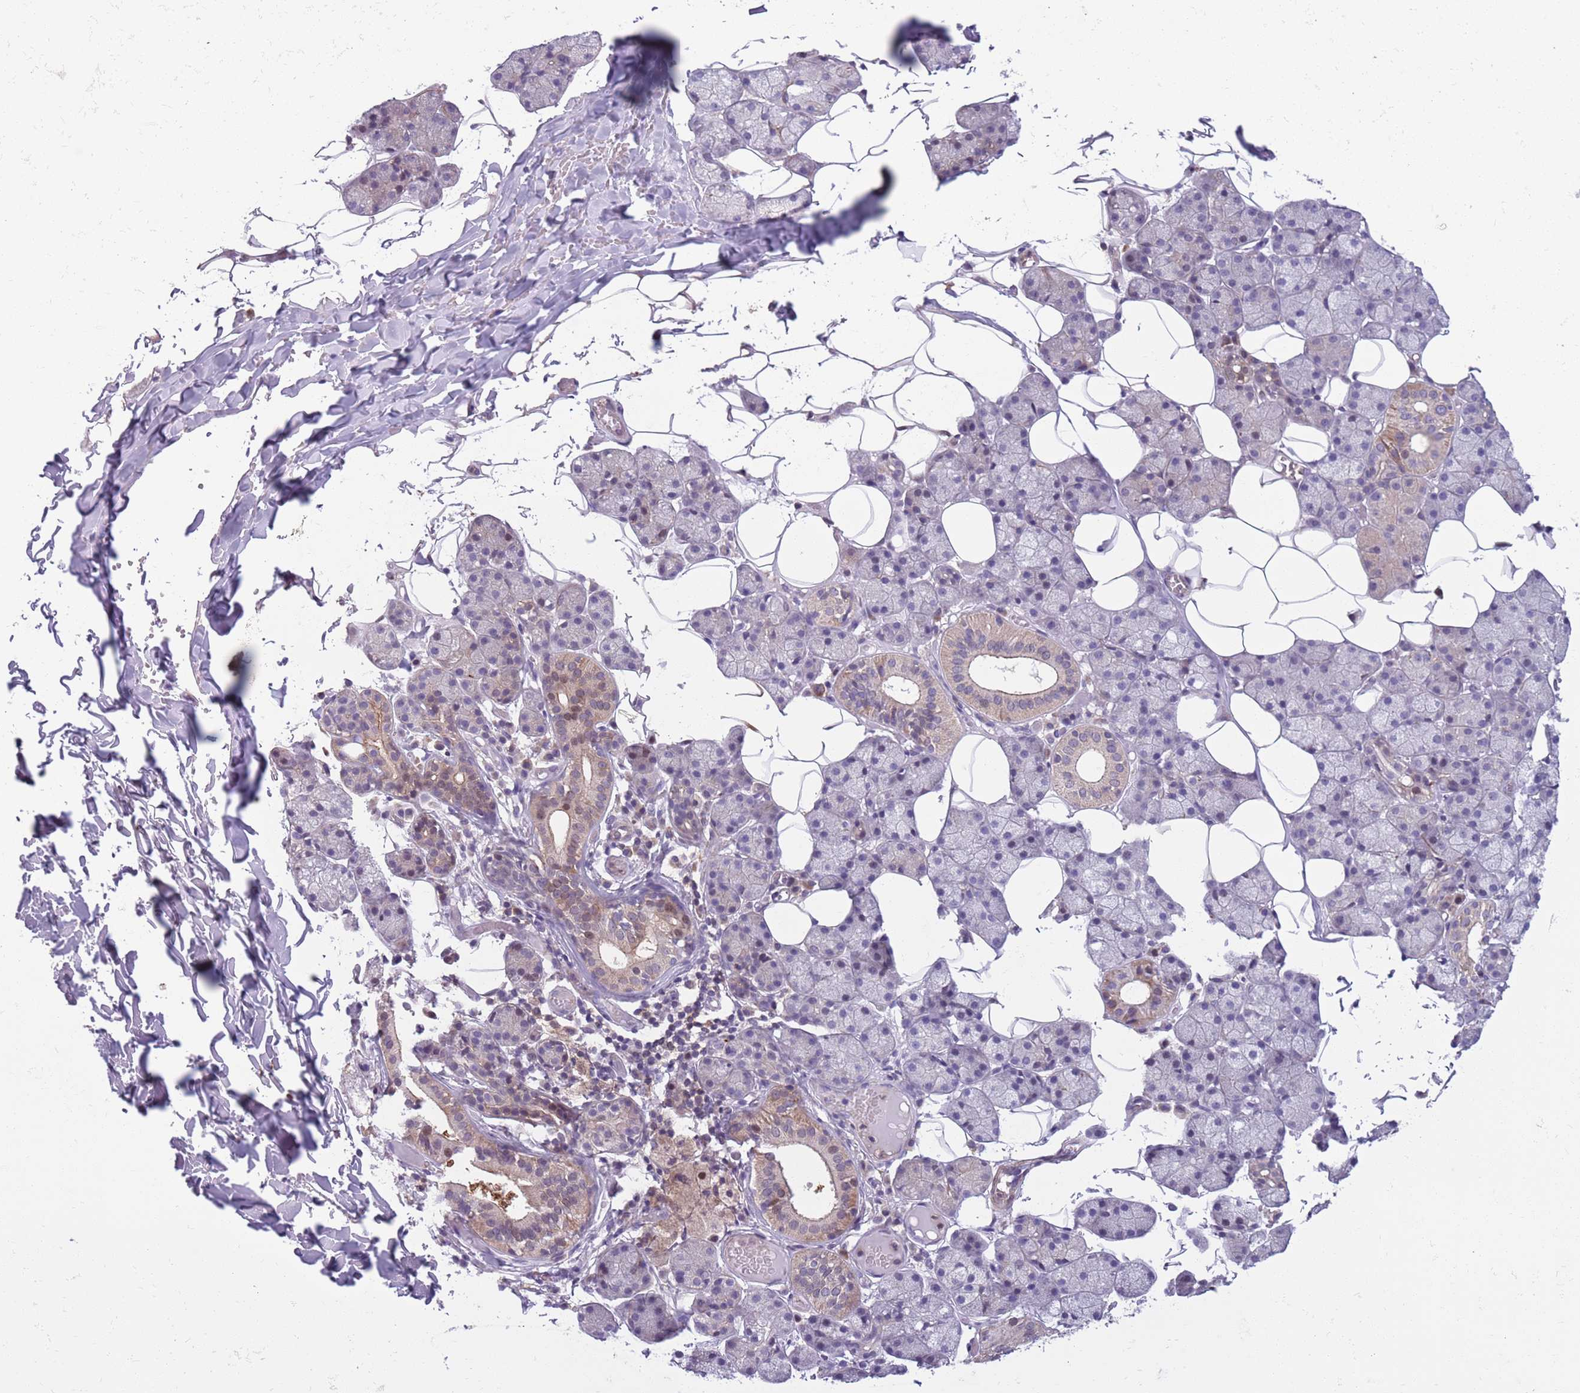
{"staining": {"intensity": "weak", "quantity": "<25%", "location": "cytoplasmic/membranous"}, "tissue": "salivary gland", "cell_type": "Glandular cells", "image_type": "normal", "snomed": [{"axis": "morphology", "description": "Normal tissue, NOS"}, {"axis": "topography", "description": "Salivary gland"}], "caption": "DAB immunohistochemical staining of normal salivary gland demonstrates no significant positivity in glandular cells.", "gene": "JAML", "patient": {"sex": "female", "age": 33}}